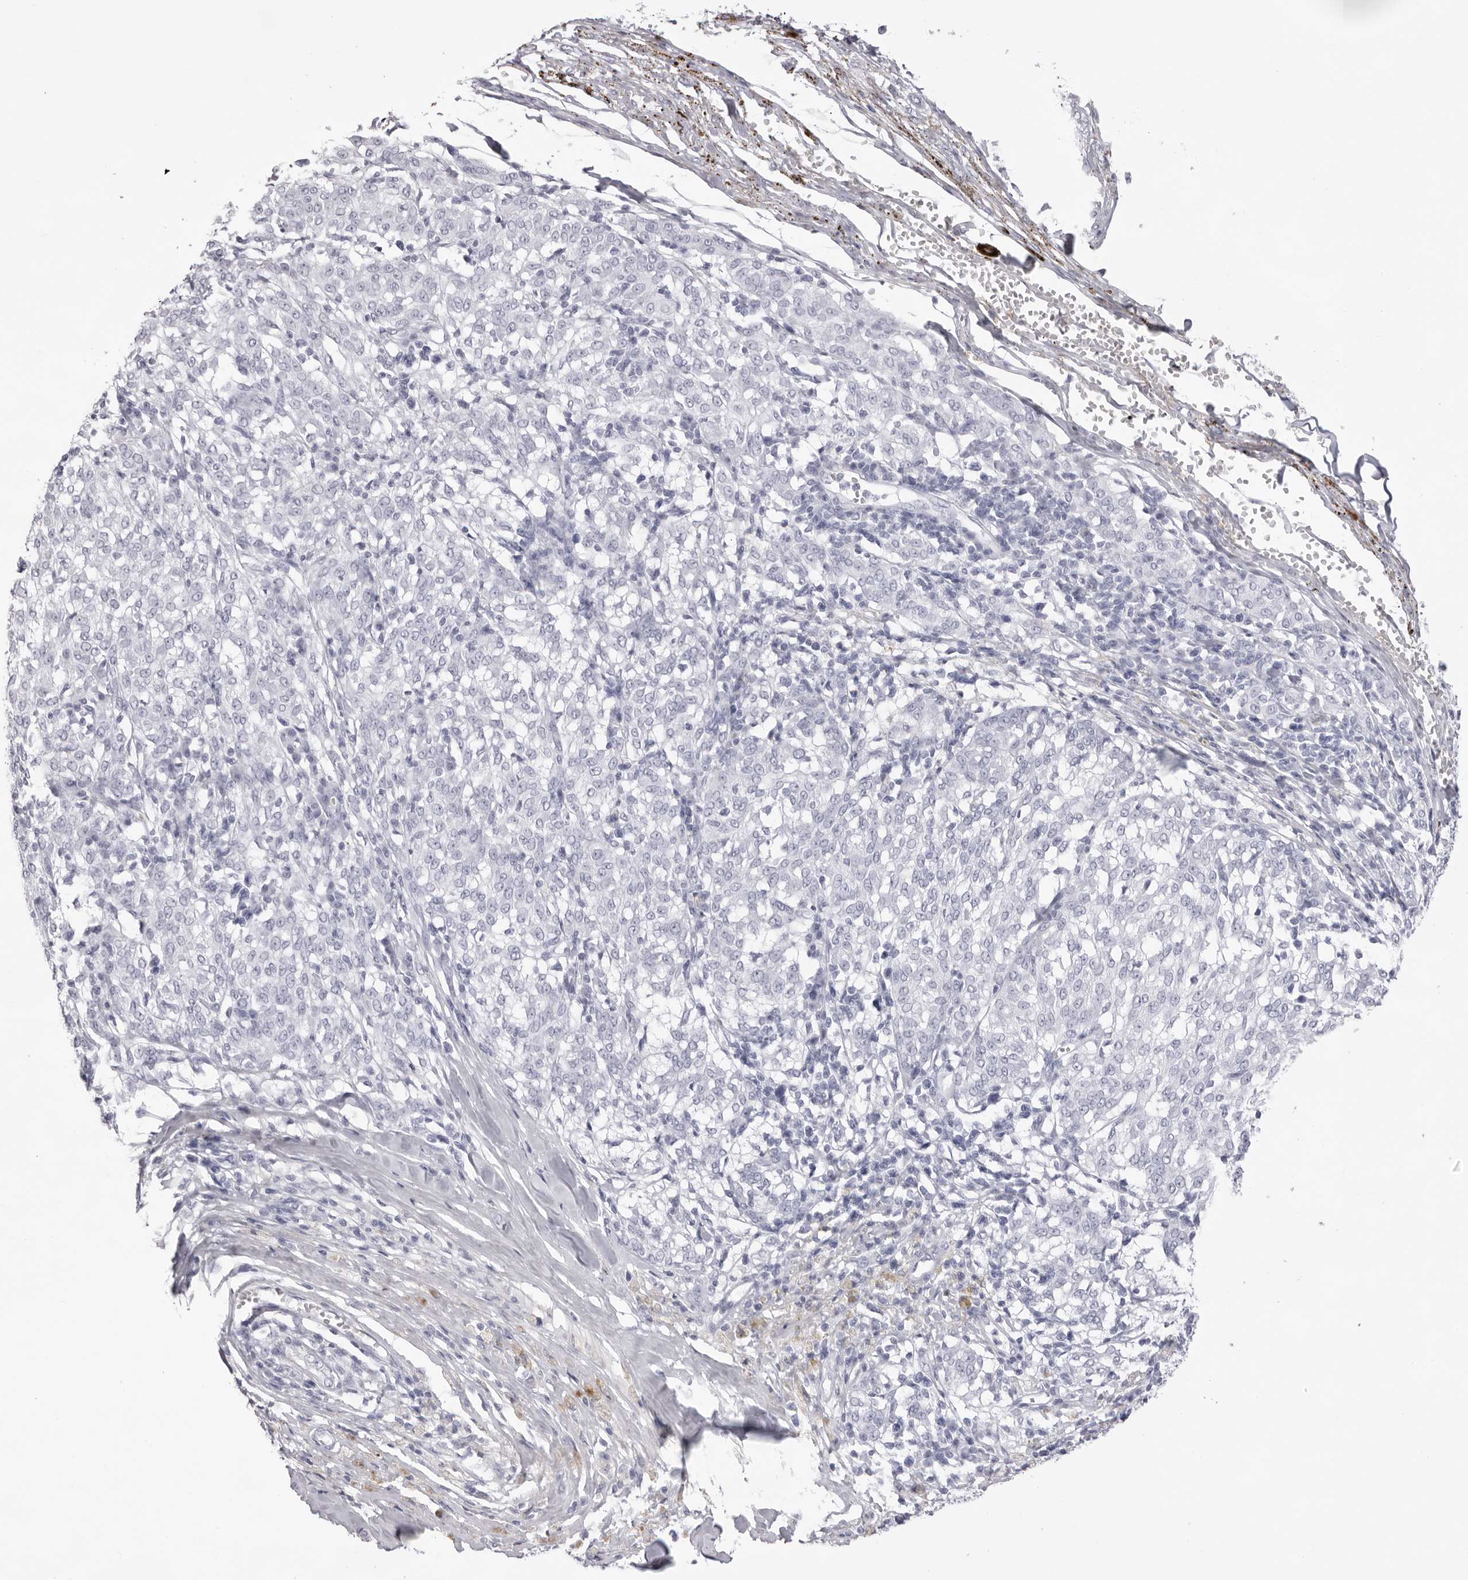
{"staining": {"intensity": "negative", "quantity": "none", "location": "none"}, "tissue": "melanoma", "cell_type": "Tumor cells", "image_type": "cancer", "snomed": [{"axis": "morphology", "description": "Malignant melanoma, NOS"}, {"axis": "topography", "description": "Skin"}], "caption": "The micrograph shows no staining of tumor cells in melanoma.", "gene": "SPTA1", "patient": {"sex": "female", "age": 72}}